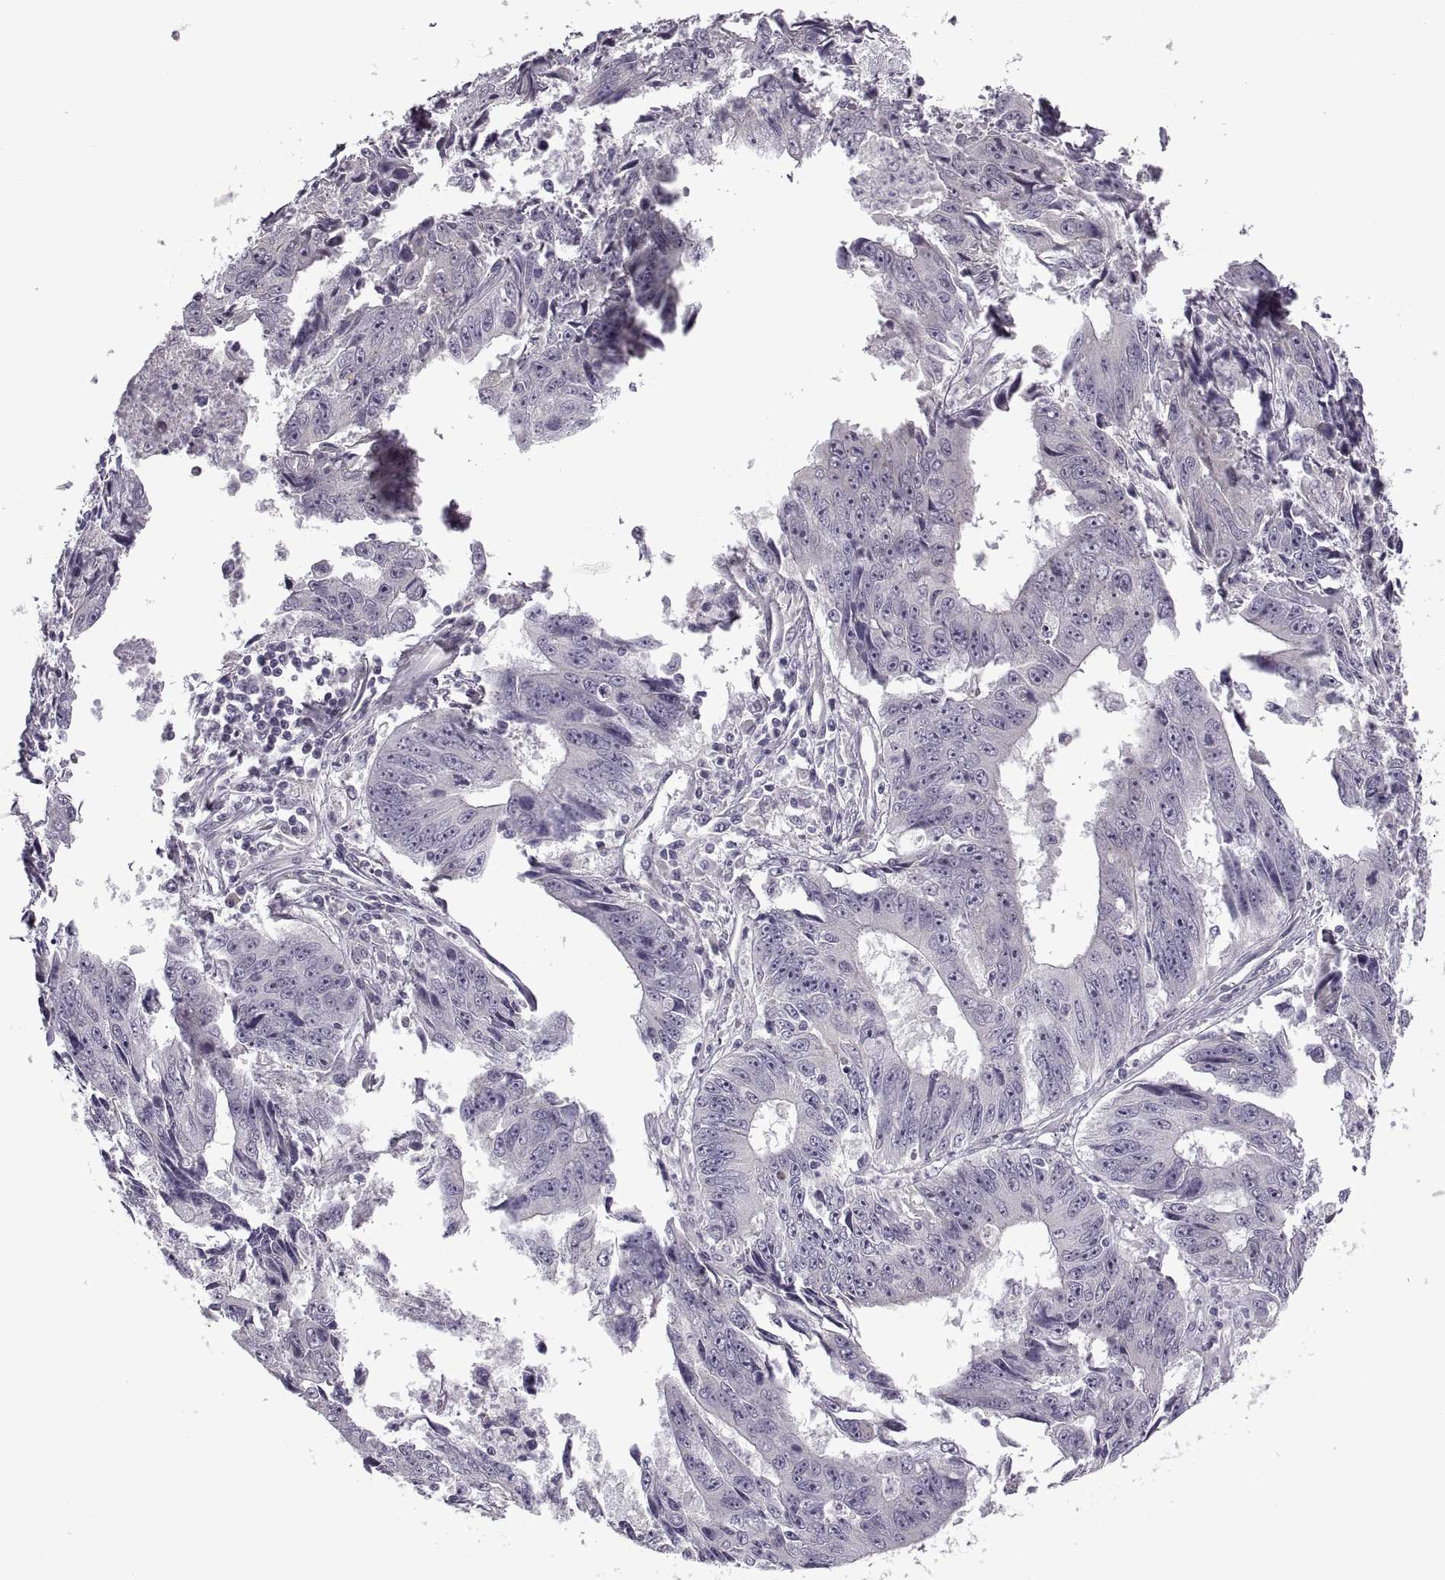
{"staining": {"intensity": "negative", "quantity": "none", "location": "none"}, "tissue": "liver cancer", "cell_type": "Tumor cells", "image_type": "cancer", "snomed": [{"axis": "morphology", "description": "Cholangiocarcinoma"}, {"axis": "topography", "description": "Liver"}], "caption": "Tumor cells show no significant protein expression in liver cancer (cholangiocarcinoma). (Brightfield microscopy of DAB IHC at high magnification).", "gene": "RIPK4", "patient": {"sex": "male", "age": 65}}